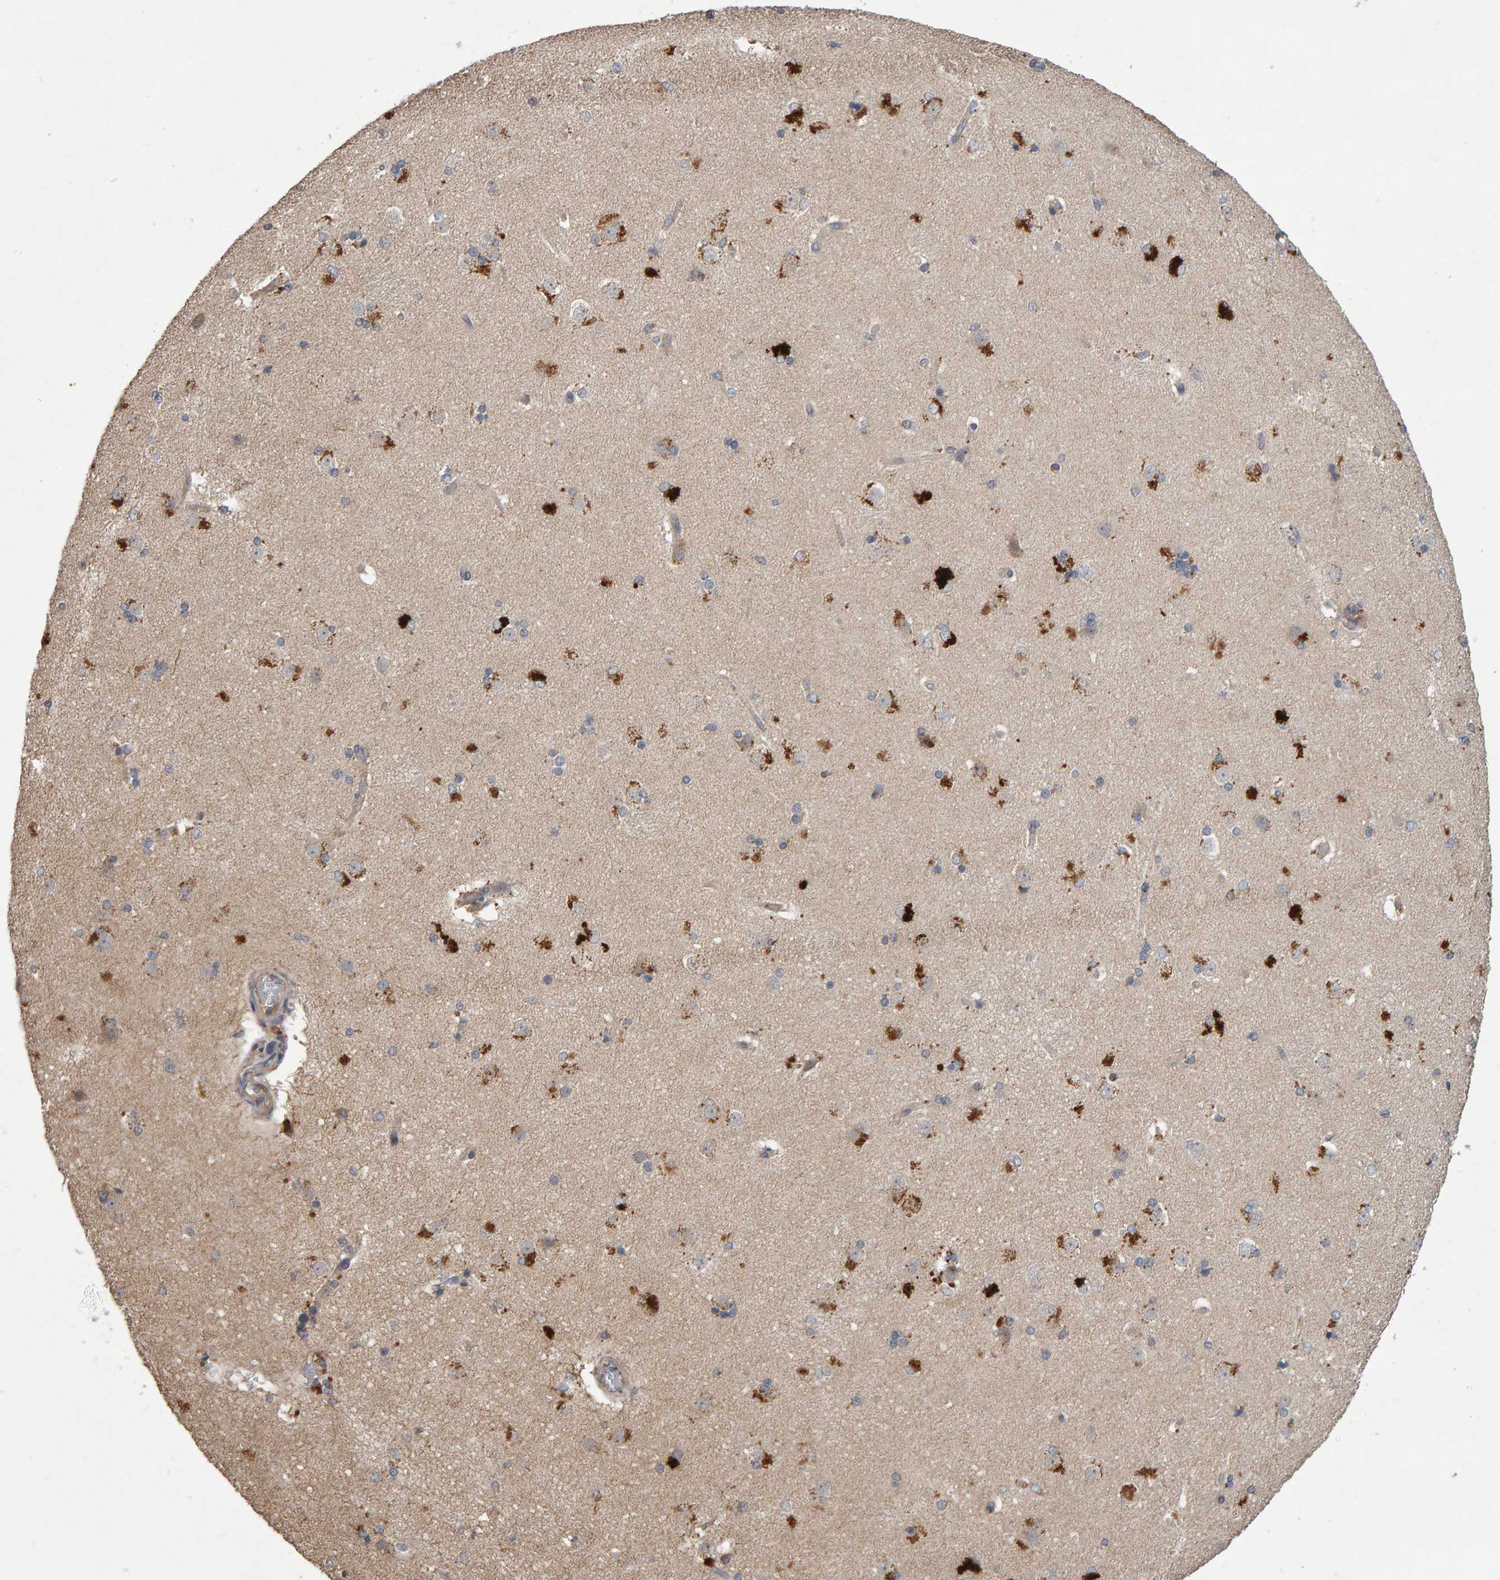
{"staining": {"intensity": "moderate", "quantity": "<25%", "location": "cytoplasmic/membranous"}, "tissue": "caudate", "cell_type": "Glial cells", "image_type": "normal", "snomed": [{"axis": "morphology", "description": "Normal tissue, NOS"}, {"axis": "topography", "description": "Lateral ventricle wall"}], "caption": "Unremarkable caudate shows moderate cytoplasmic/membranous positivity in about <25% of glial cells Using DAB (brown) and hematoxylin (blue) stains, captured at high magnification using brightfield microscopy..", "gene": "COASY", "patient": {"sex": "female", "age": 19}}